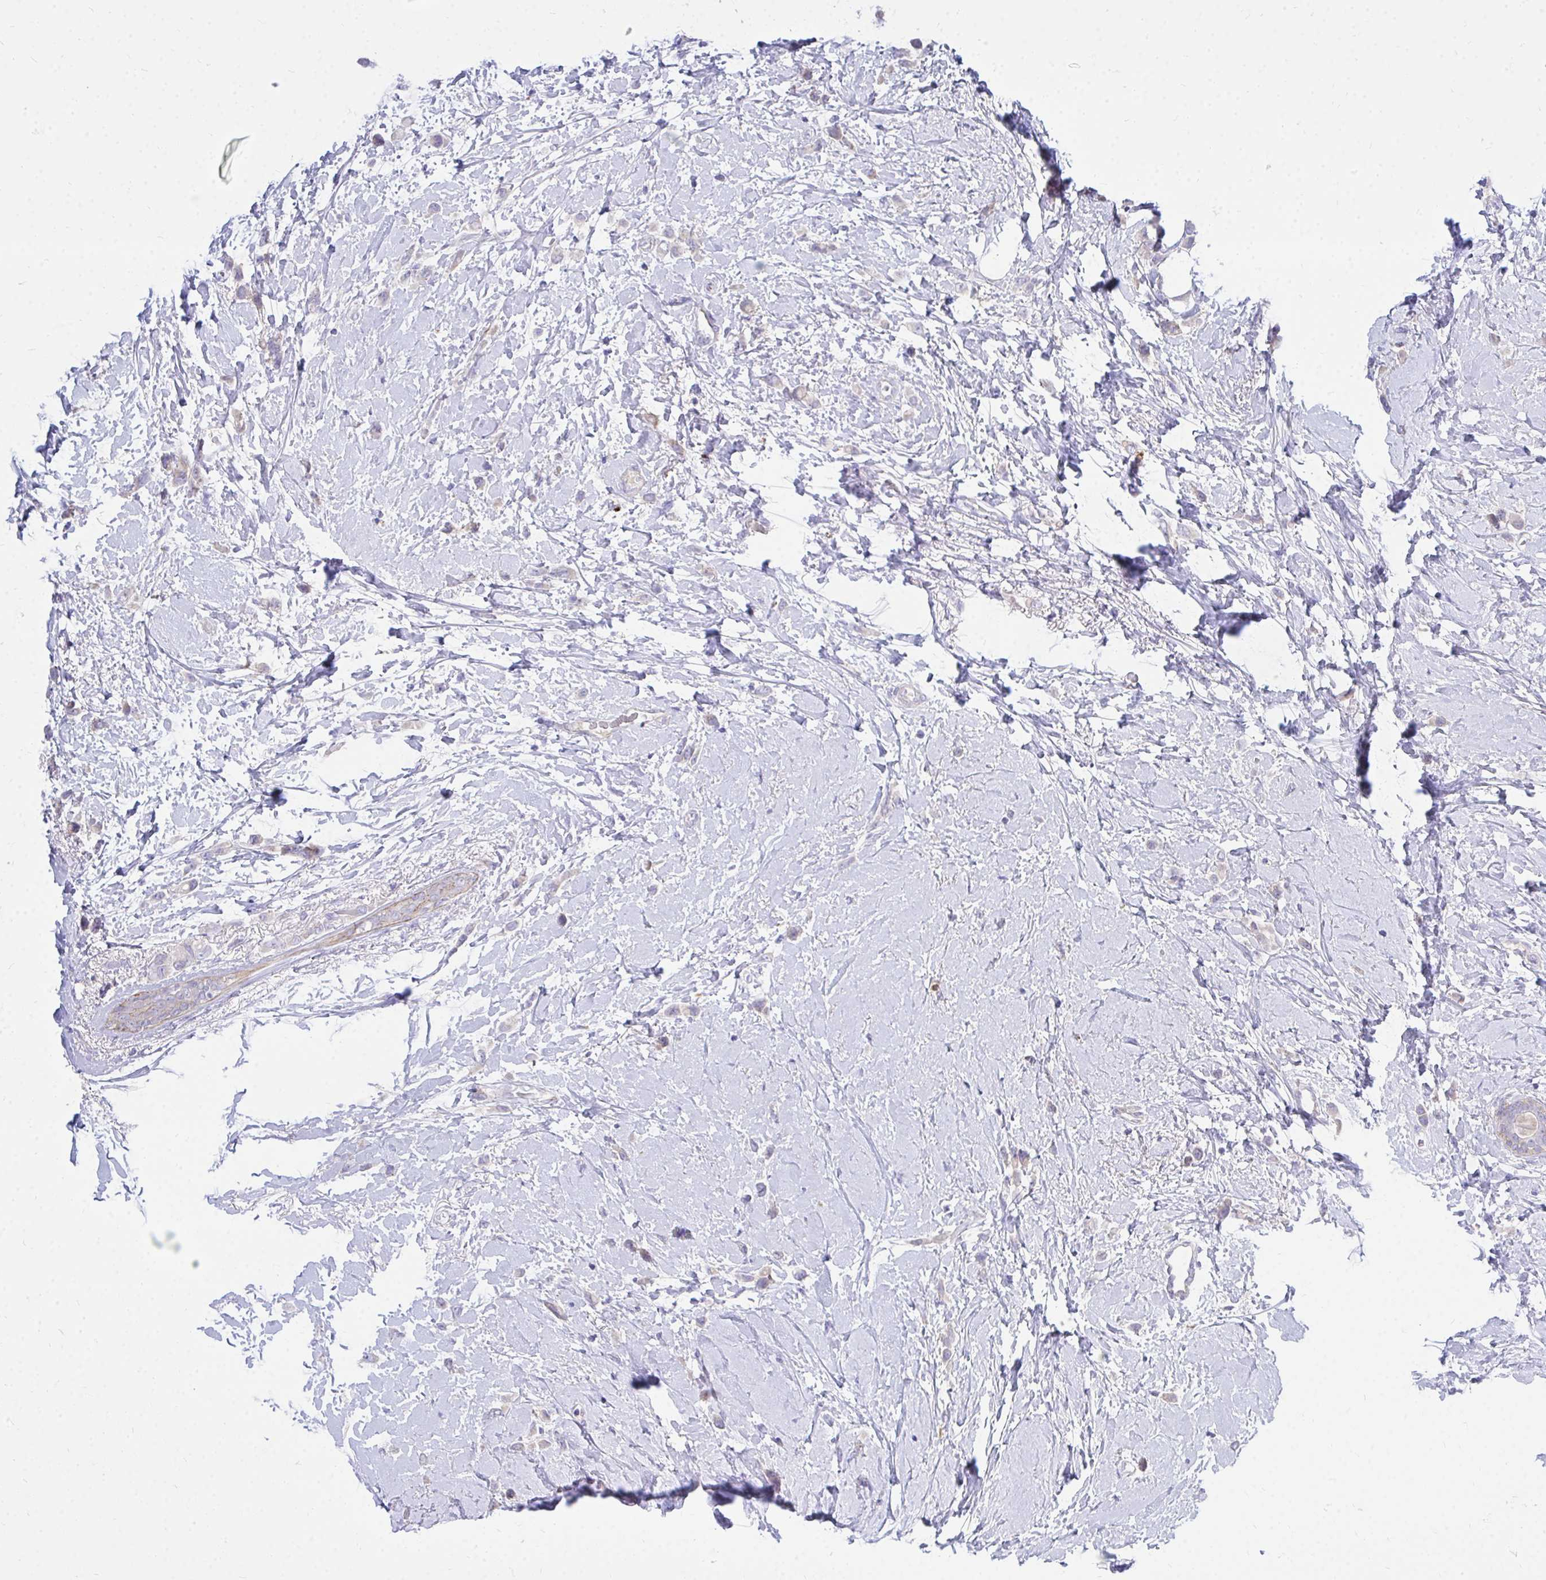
{"staining": {"intensity": "weak", "quantity": "<25%", "location": "cytoplasmic/membranous"}, "tissue": "breast cancer", "cell_type": "Tumor cells", "image_type": "cancer", "snomed": [{"axis": "morphology", "description": "Lobular carcinoma"}, {"axis": "topography", "description": "Breast"}], "caption": "High power microscopy photomicrograph of an immunohistochemistry (IHC) micrograph of breast cancer (lobular carcinoma), revealing no significant staining in tumor cells.", "gene": "TP53I11", "patient": {"sex": "female", "age": 66}}